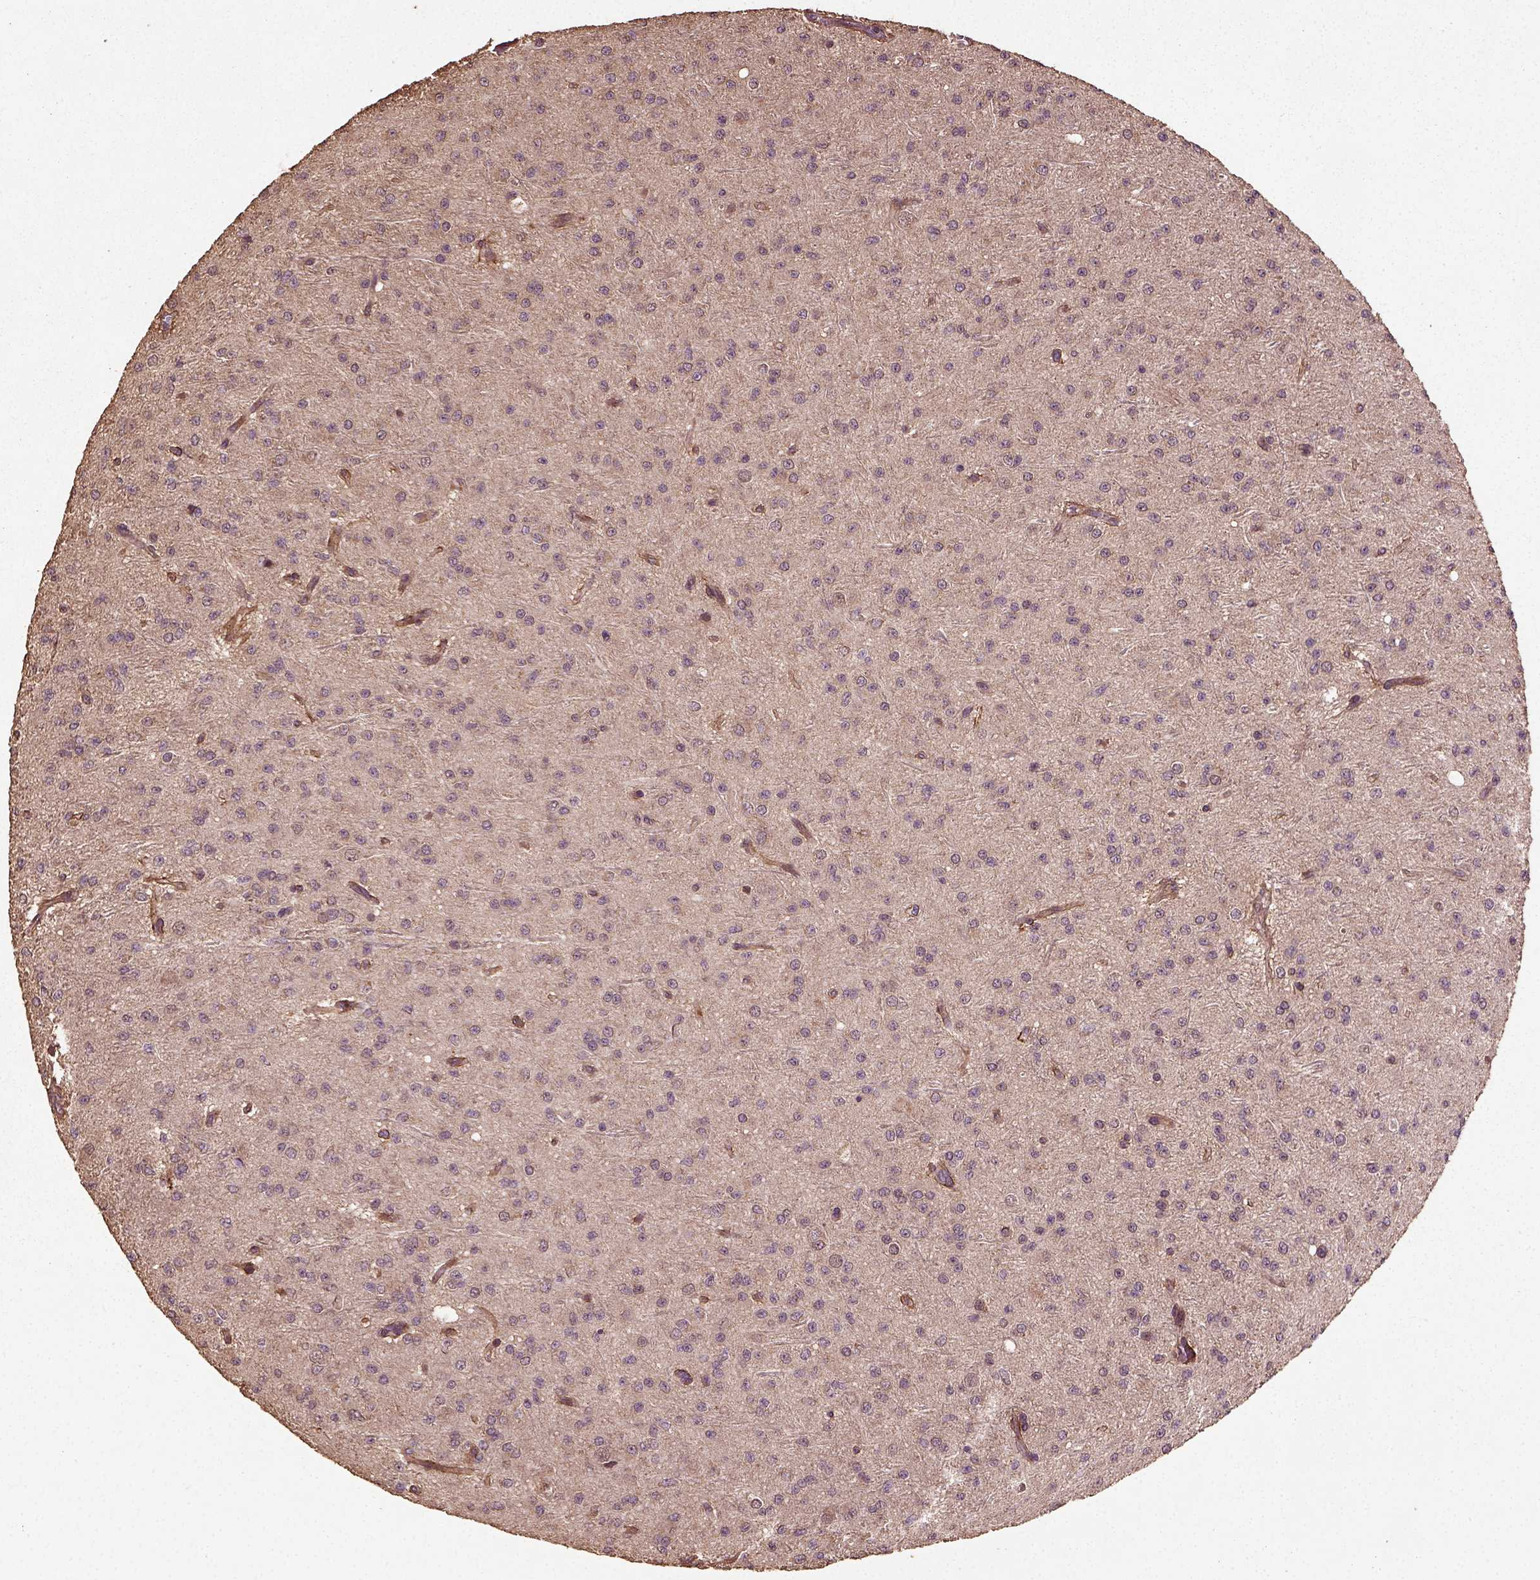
{"staining": {"intensity": "negative", "quantity": "none", "location": "none"}, "tissue": "glioma", "cell_type": "Tumor cells", "image_type": "cancer", "snomed": [{"axis": "morphology", "description": "Glioma, malignant, Low grade"}, {"axis": "topography", "description": "Brain"}], "caption": "Immunohistochemistry (IHC) image of malignant low-grade glioma stained for a protein (brown), which reveals no staining in tumor cells.", "gene": "ERV3-1", "patient": {"sex": "male", "age": 27}}